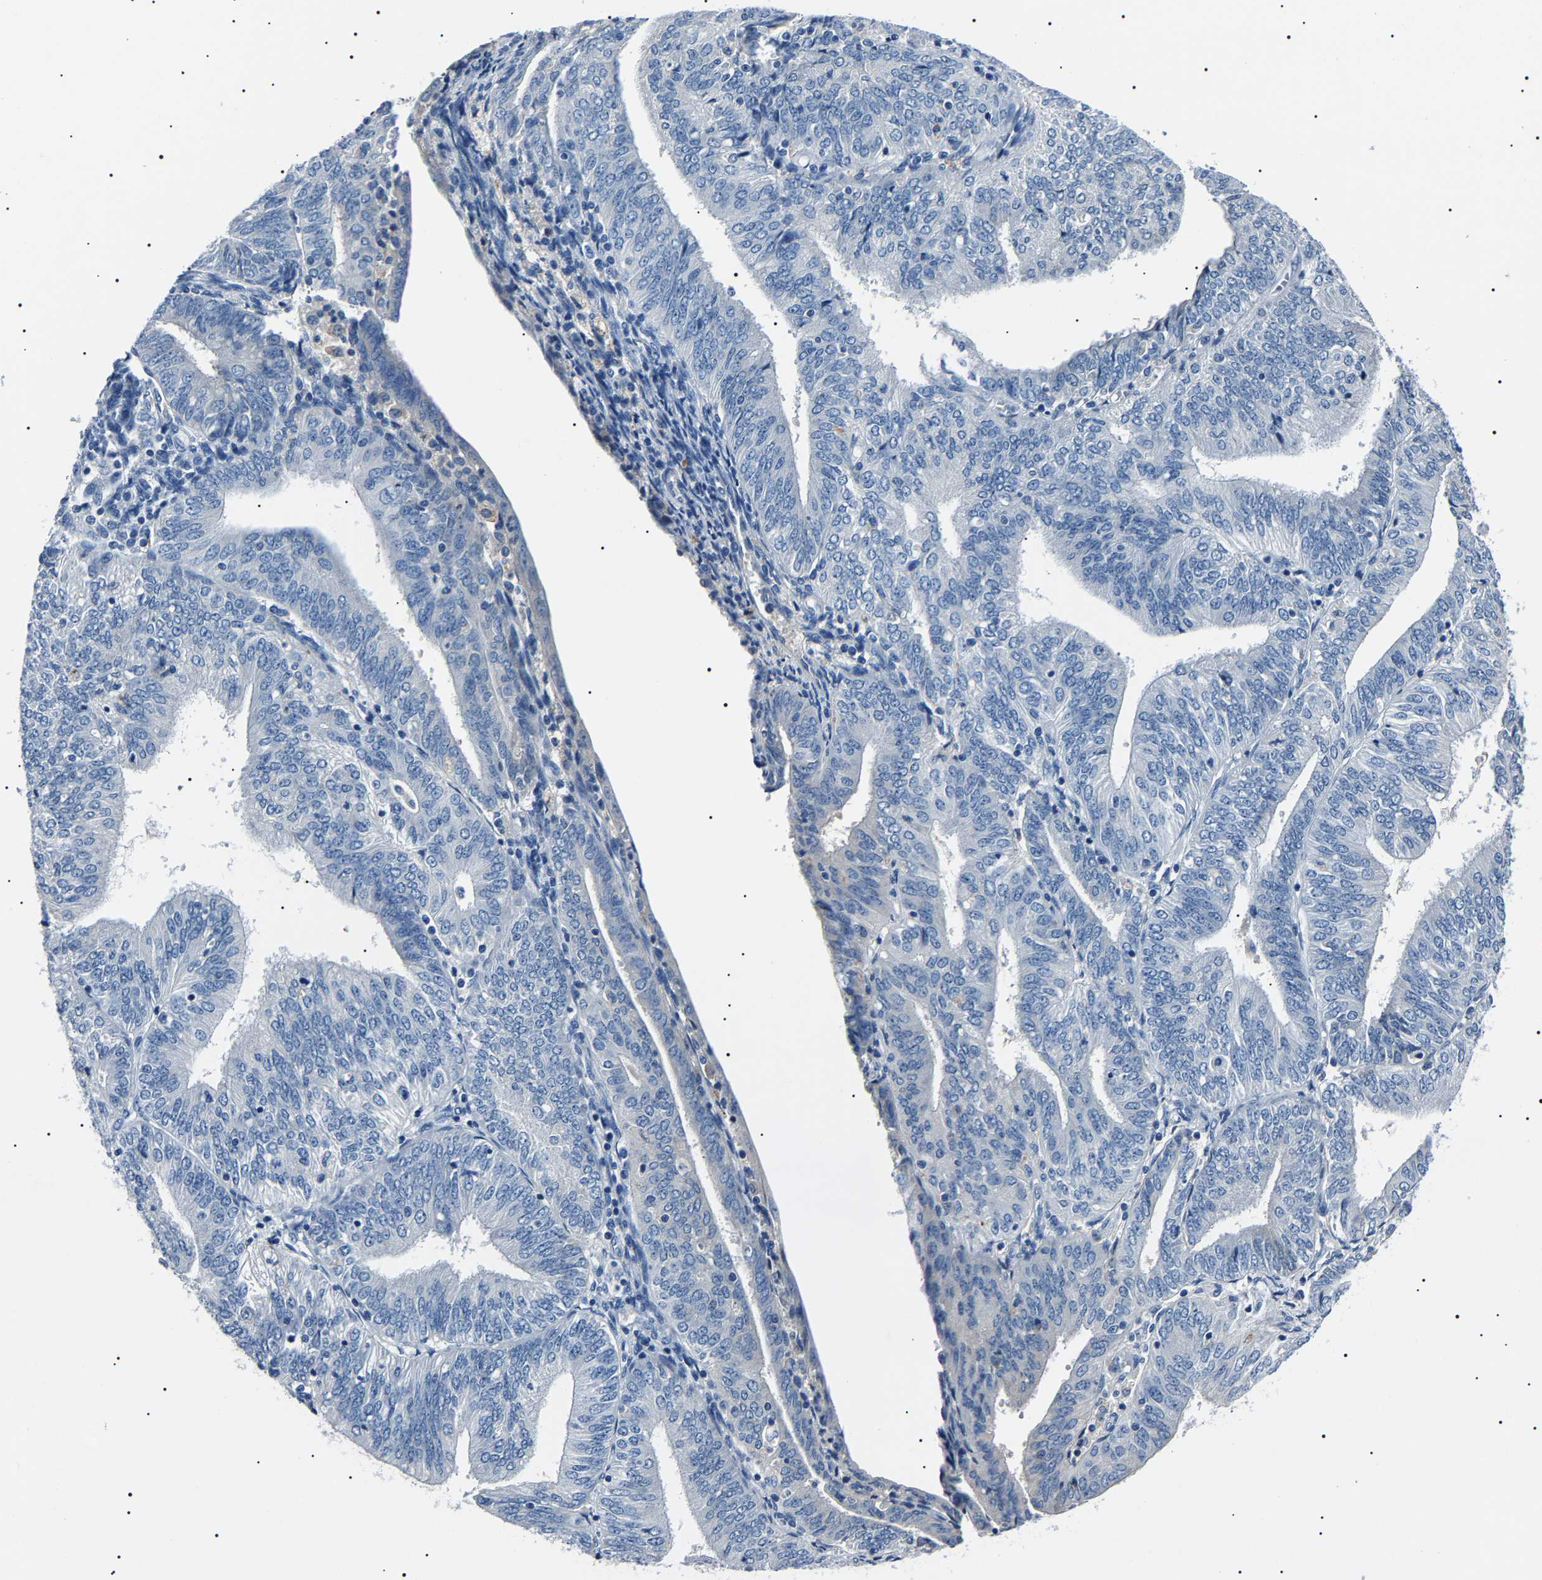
{"staining": {"intensity": "negative", "quantity": "none", "location": "none"}, "tissue": "endometrial cancer", "cell_type": "Tumor cells", "image_type": "cancer", "snomed": [{"axis": "morphology", "description": "Adenocarcinoma, NOS"}, {"axis": "topography", "description": "Endometrium"}], "caption": "Histopathology image shows no protein expression in tumor cells of endometrial cancer (adenocarcinoma) tissue.", "gene": "KLK15", "patient": {"sex": "female", "age": 58}}